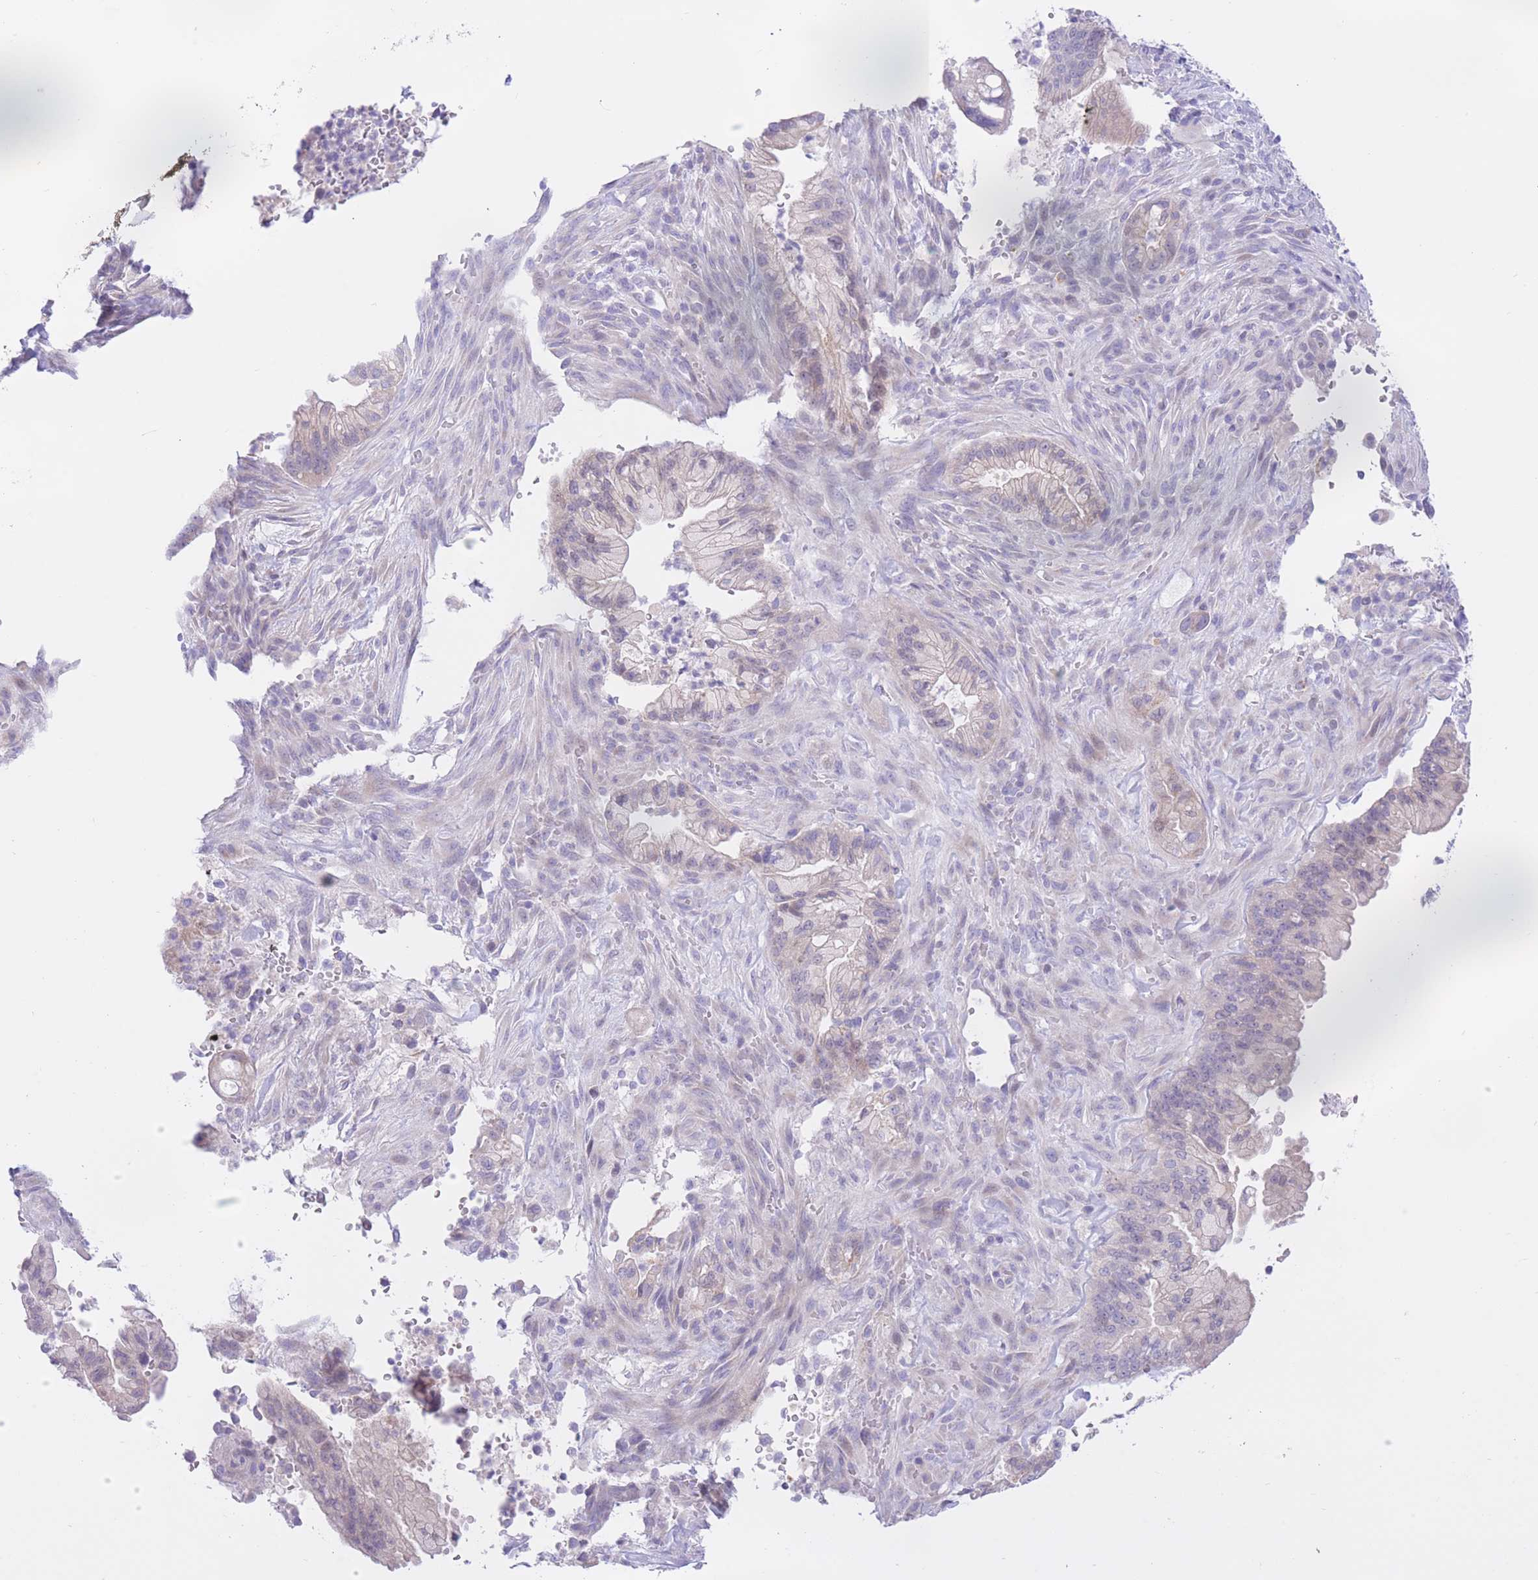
{"staining": {"intensity": "negative", "quantity": "none", "location": "none"}, "tissue": "pancreatic cancer", "cell_type": "Tumor cells", "image_type": "cancer", "snomed": [{"axis": "morphology", "description": "Adenocarcinoma, NOS"}, {"axis": "topography", "description": "Pancreas"}], "caption": "An immunohistochemistry image of pancreatic cancer (adenocarcinoma) is shown. There is no staining in tumor cells of pancreatic cancer (adenocarcinoma).", "gene": "RPL39L", "patient": {"sex": "male", "age": 44}}